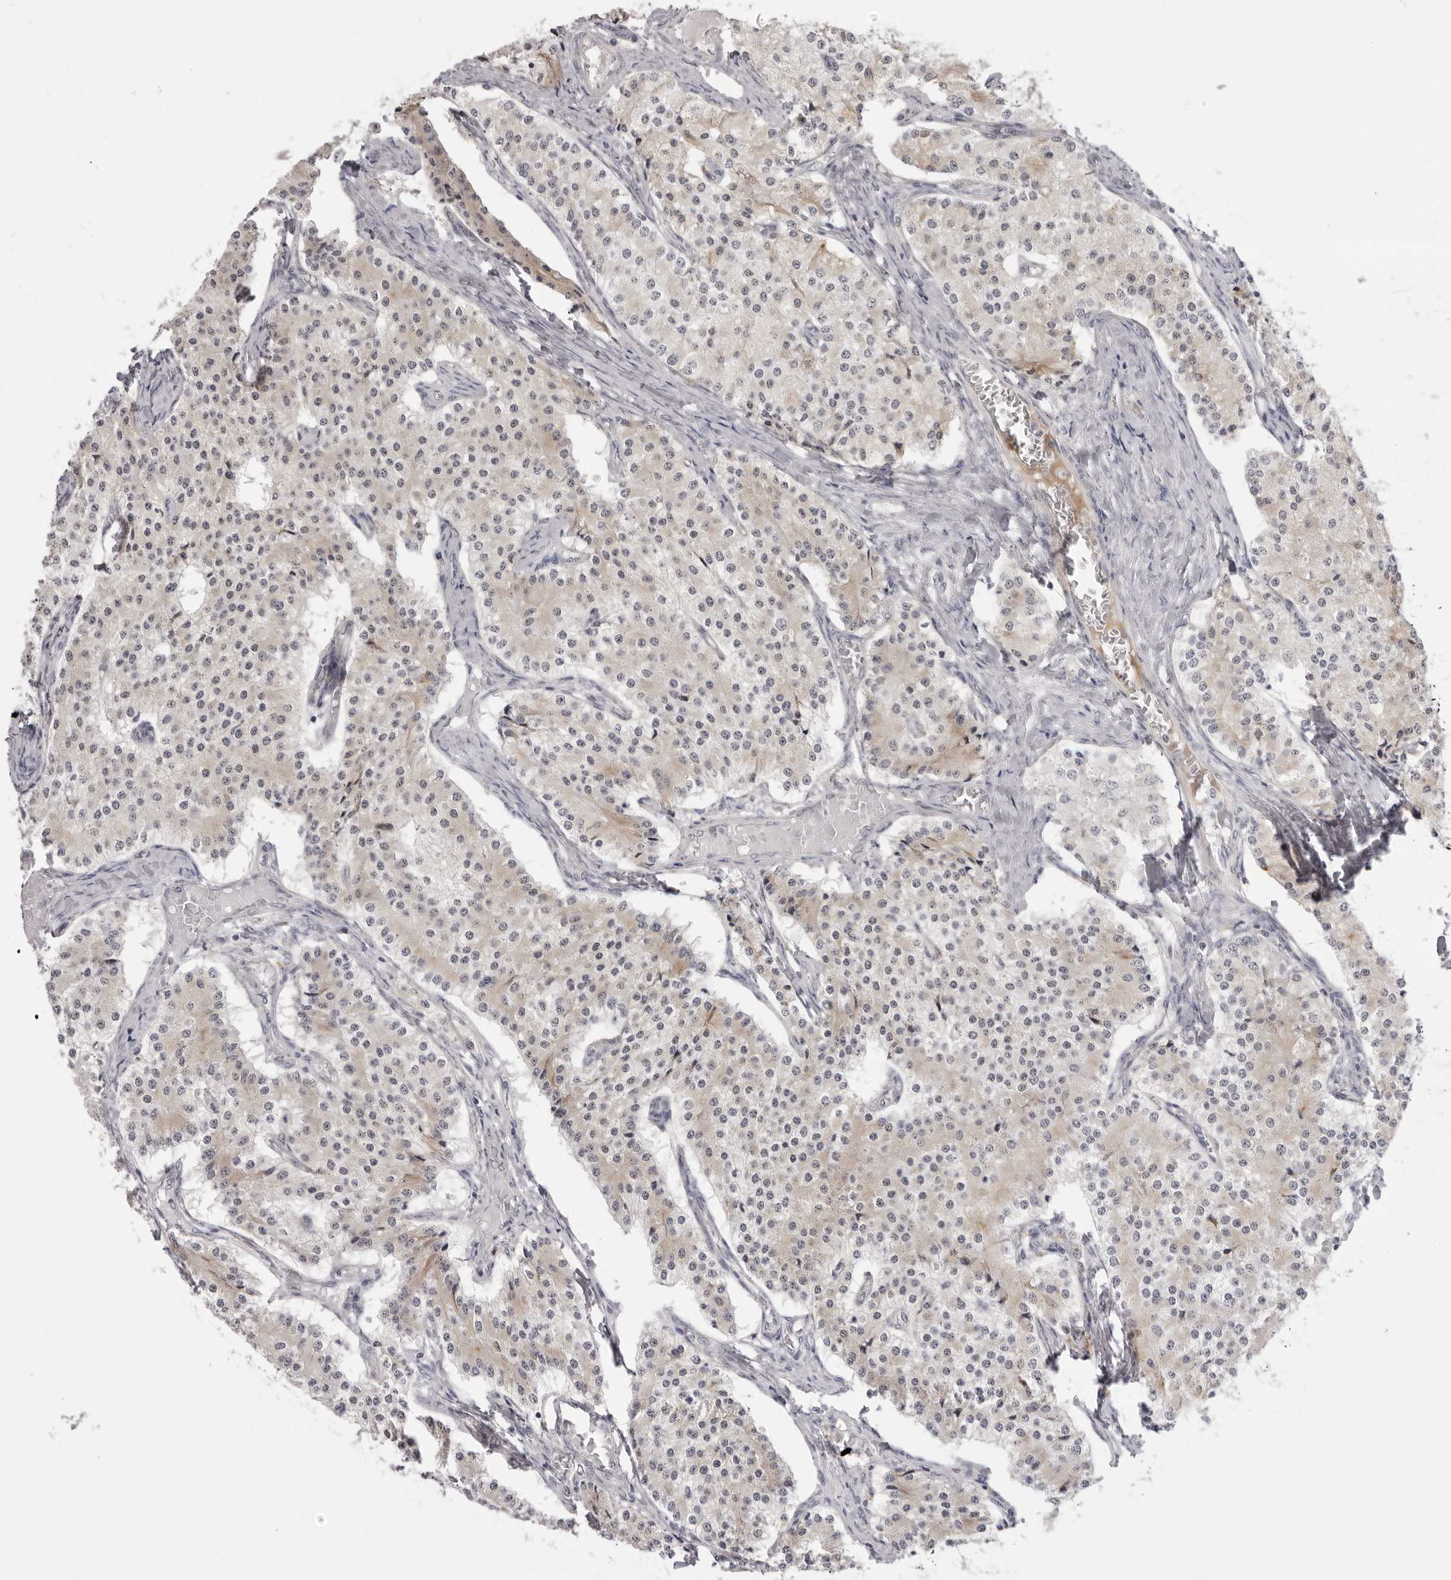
{"staining": {"intensity": "weak", "quantity": "25%-75%", "location": "cytoplasmic/membranous"}, "tissue": "carcinoid", "cell_type": "Tumor cells", "image_type": "cancer", "snomed": [{"axis": "morphology", "description": "Carcinoid, malignant, NOS"}, {"axis": "topography", "description": "Colon"}], "caption": "IHC micrograph of neoplastic tissue: carcinoid stained using immunohistochemistry (IHC) exhibits low levels of weak protein expression localized specifically in the cytoplasmic/membranous of tumor cells, appearing as a cytoplasmic/membranous brown color.", "gene": "SUGCT", "patient": {"sex": "female", "age": 52}}